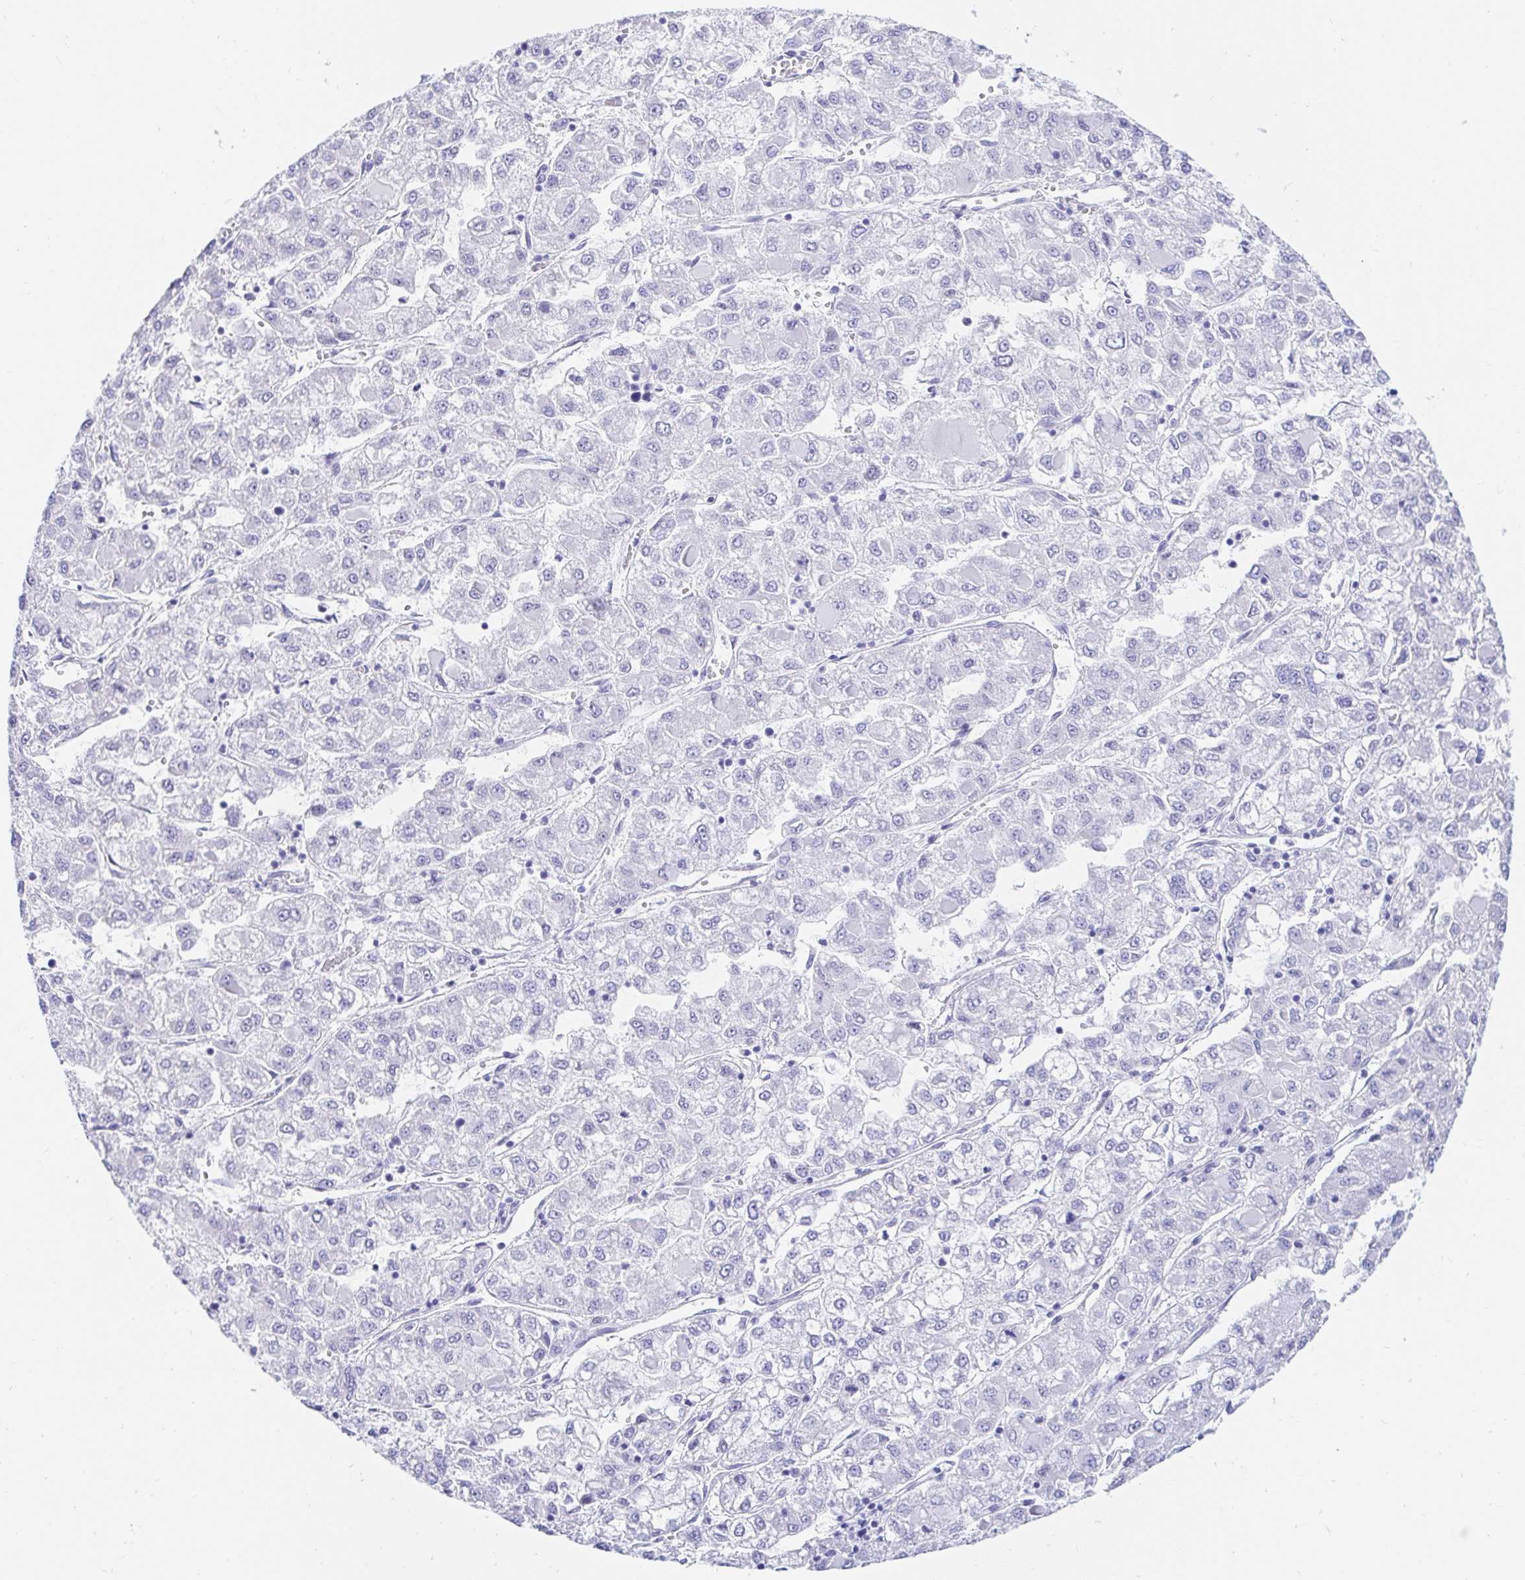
{"staining": {"intensity": "negative", "quantity": "none", "location": "none"}, "tissue": "liver cancer", "cell_type": "Tumor cells", "image_type": "cancer", "snomed": [{"axis": "morphology", "description": "Carcinoma, Hepatocellular, NOS"}, {"axis": "topography", "description": "Liver"}], "caption": "High magnification brightfield microscopy of hepatocellular carcinoma (liver) stained with DAB (brown) and counterstained with hematoxylin (blue): tumor cells show no significant expression.", "gene": "PPP1R1B", "patient": {"sex": "male", "age": 40}}